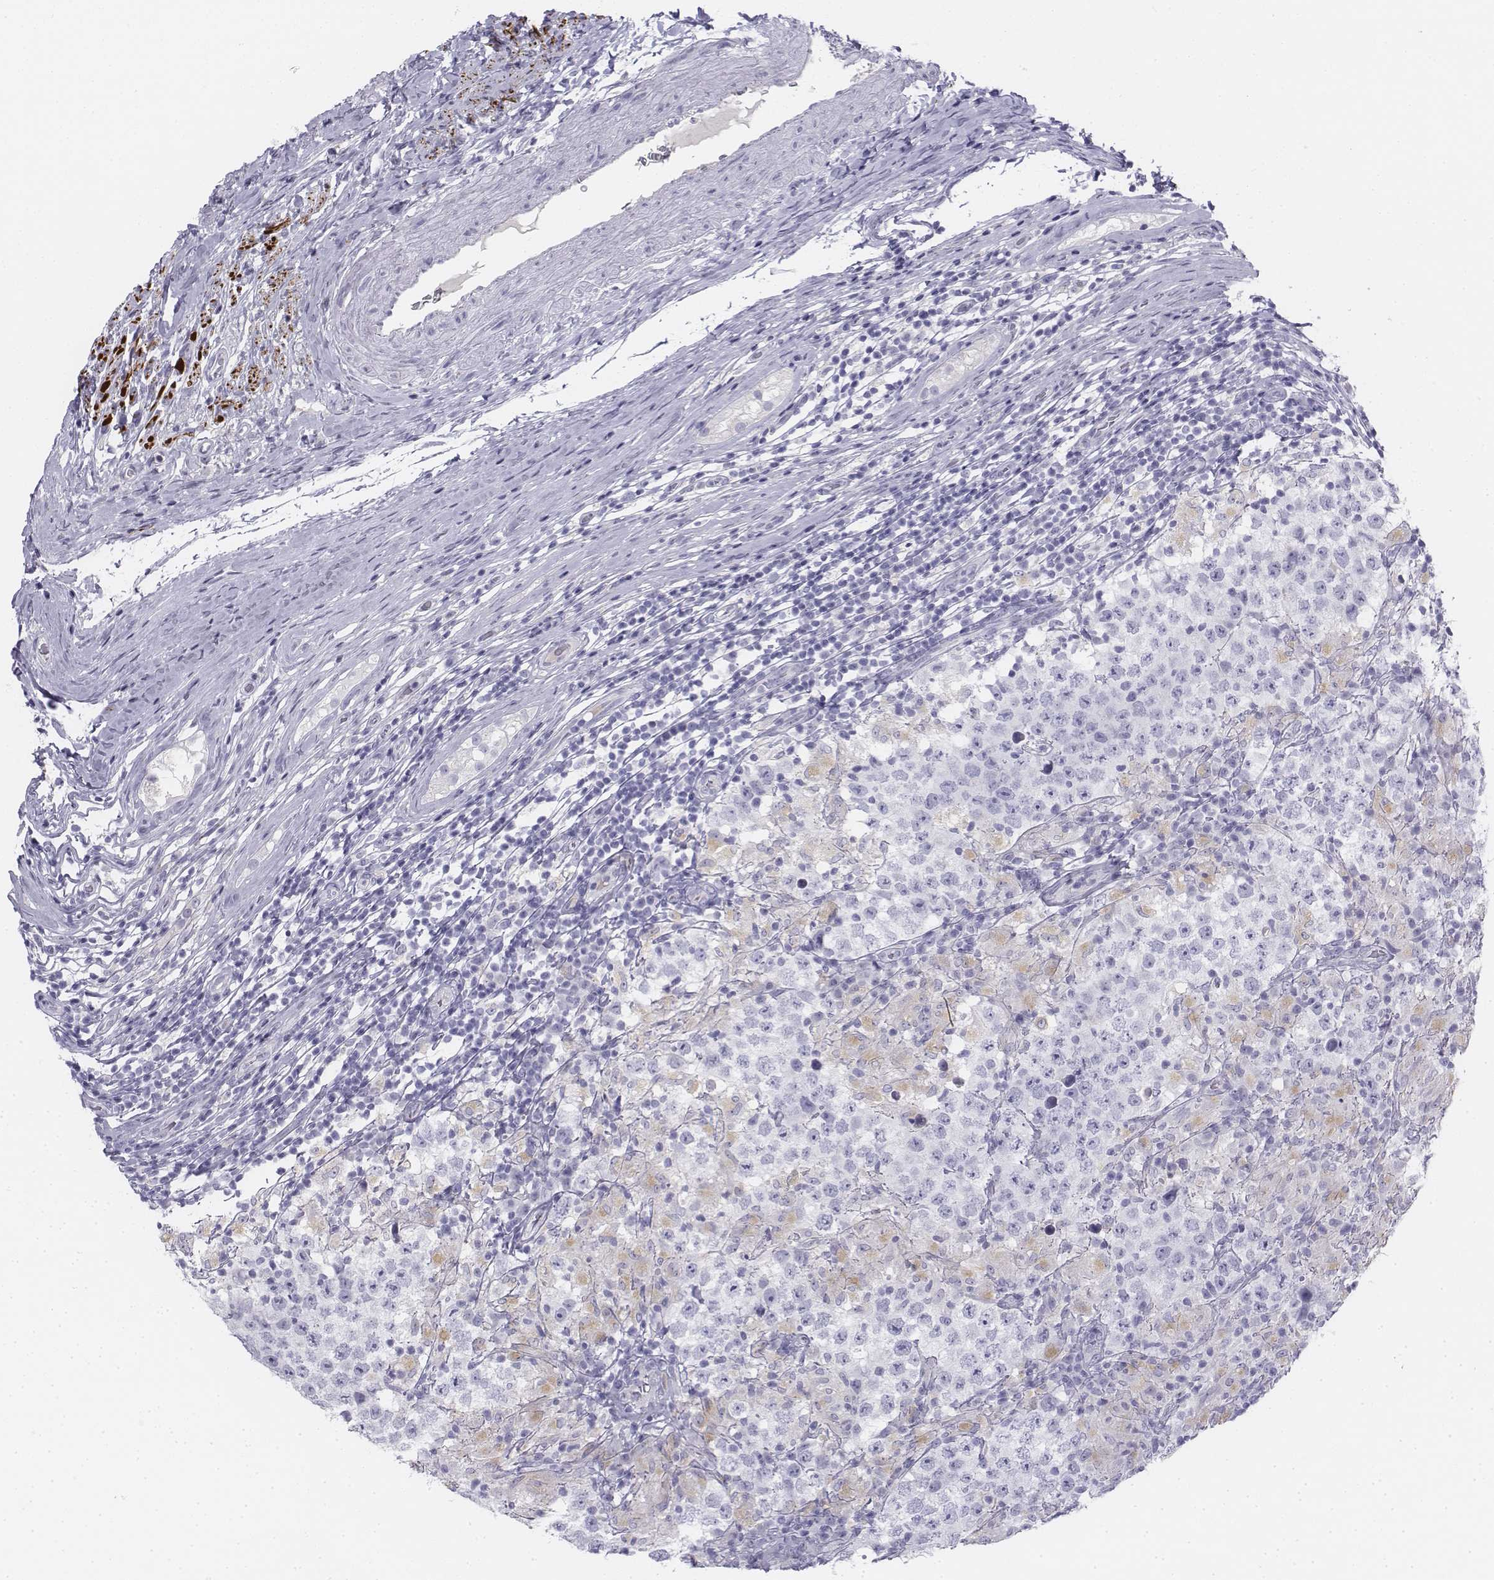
{"staining": {"intensity": "negative", "quantity": "none", "location": "none"}, "tissue": "testis cancer", "cell_type": "Tumor cells", "image_type": "cancer", "snomed": [{"axis": "morphology", "description": "Seminoma, NOS"}, {"axis": "morphology", "description": "Carcinoma, Embryonal, NOS"}, {"axis": "topography", "description": "Testis"}], "caption": "Image shows no protein expression in tumor cells of testis cancer tissue.", "gene": "TH", "patient": {"sex": "male", "age": 41}}